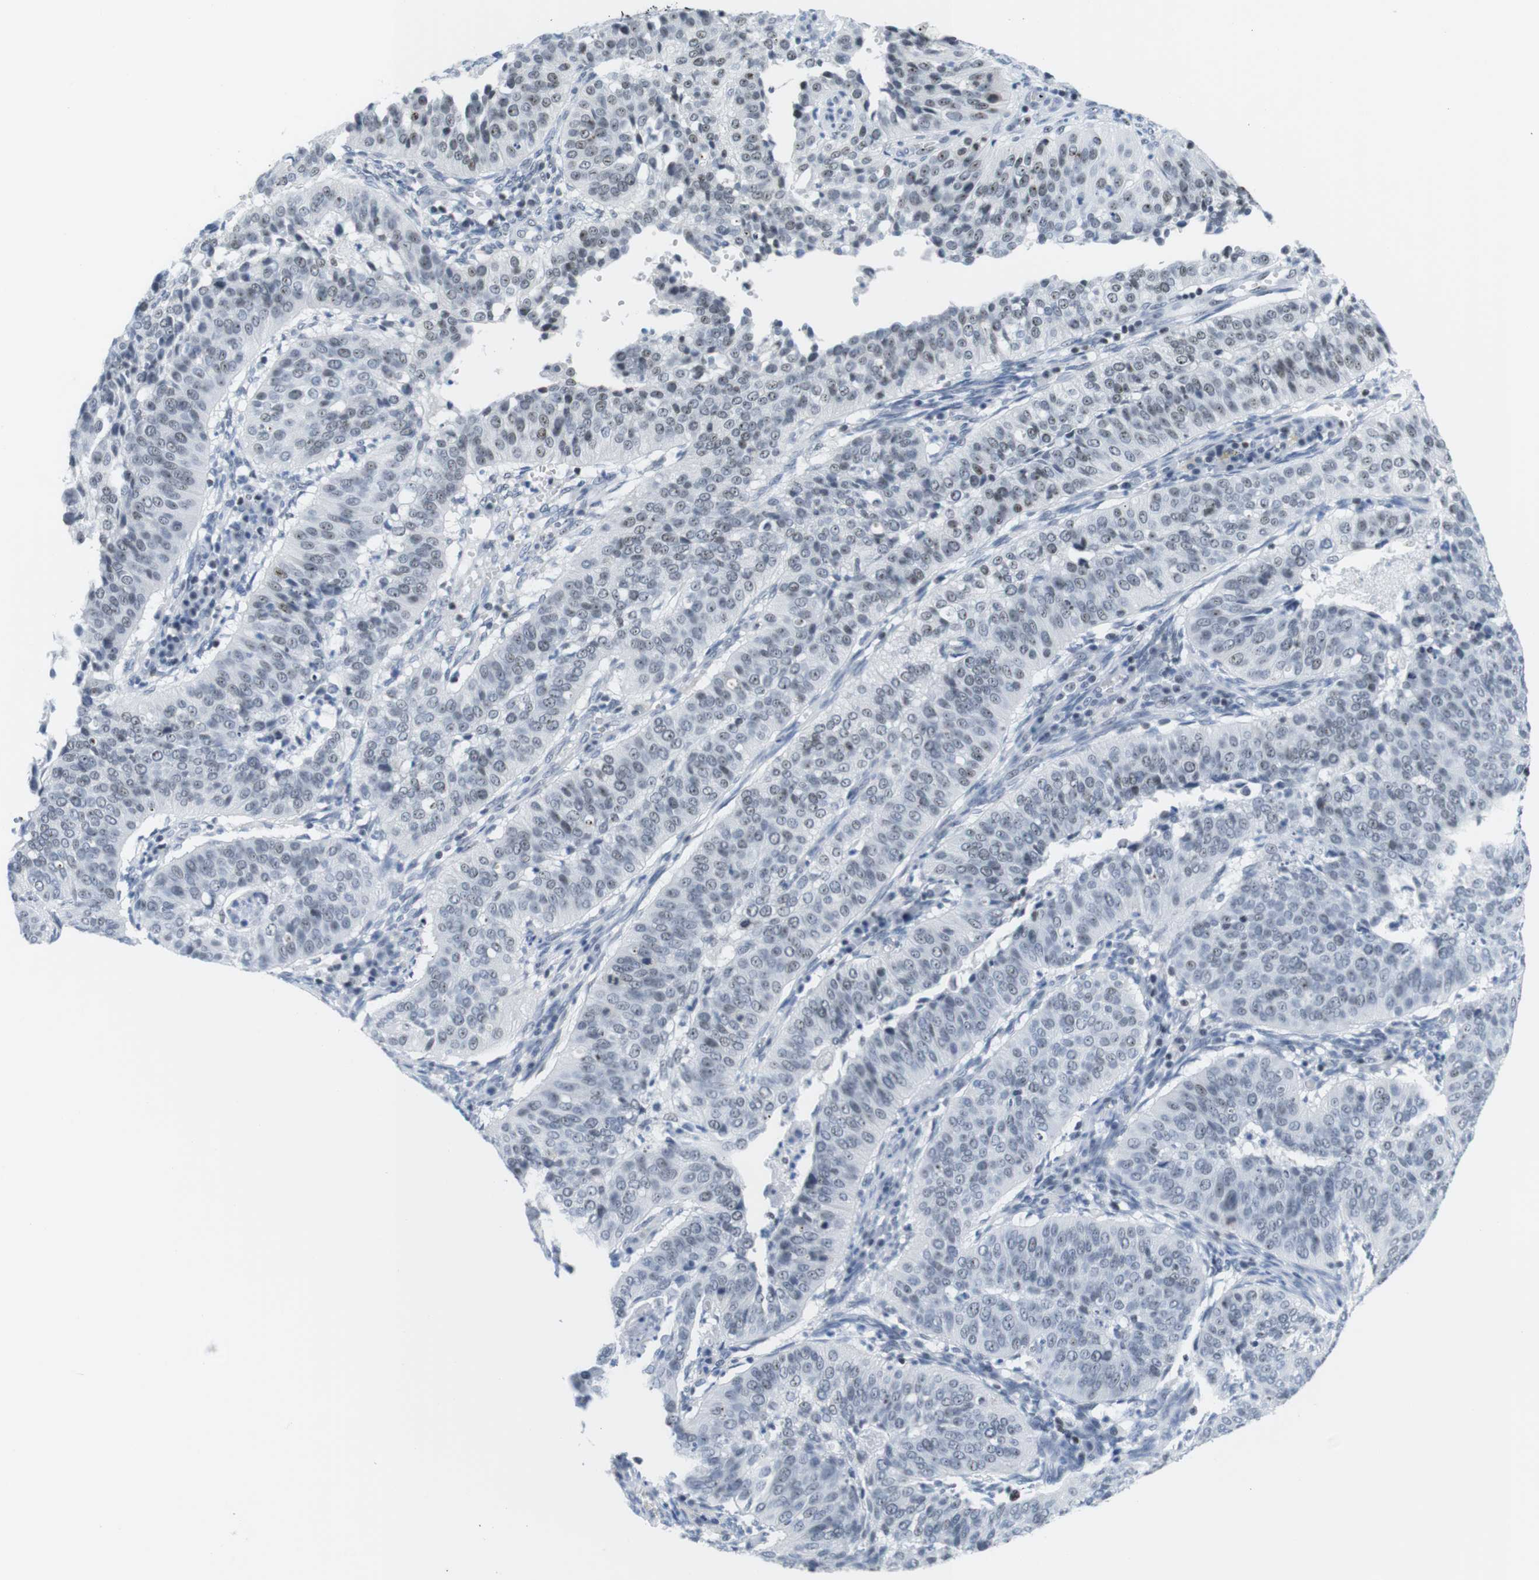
{"staining": {"intensity": "weak", "quantity": "<25%", "location": "nuclear"}, "tissue": "cervical cancer", "cell_type": "Tumor cells", "image_type": "cancer", "snomed": [{"axis": "morphology", "description": "Normal tissue, NOS"}, {"axis": "morphology", "description": "Squamous cell carcinoma, NOS"}, {"axis": "topography", "description": "Cervix"}], "caption": "Immunohistochemical staining of human cervical cancer displays no significant expression in tumor cells.", "gene": "NIFK", "patient": {"sex": "female", "age": 39}}